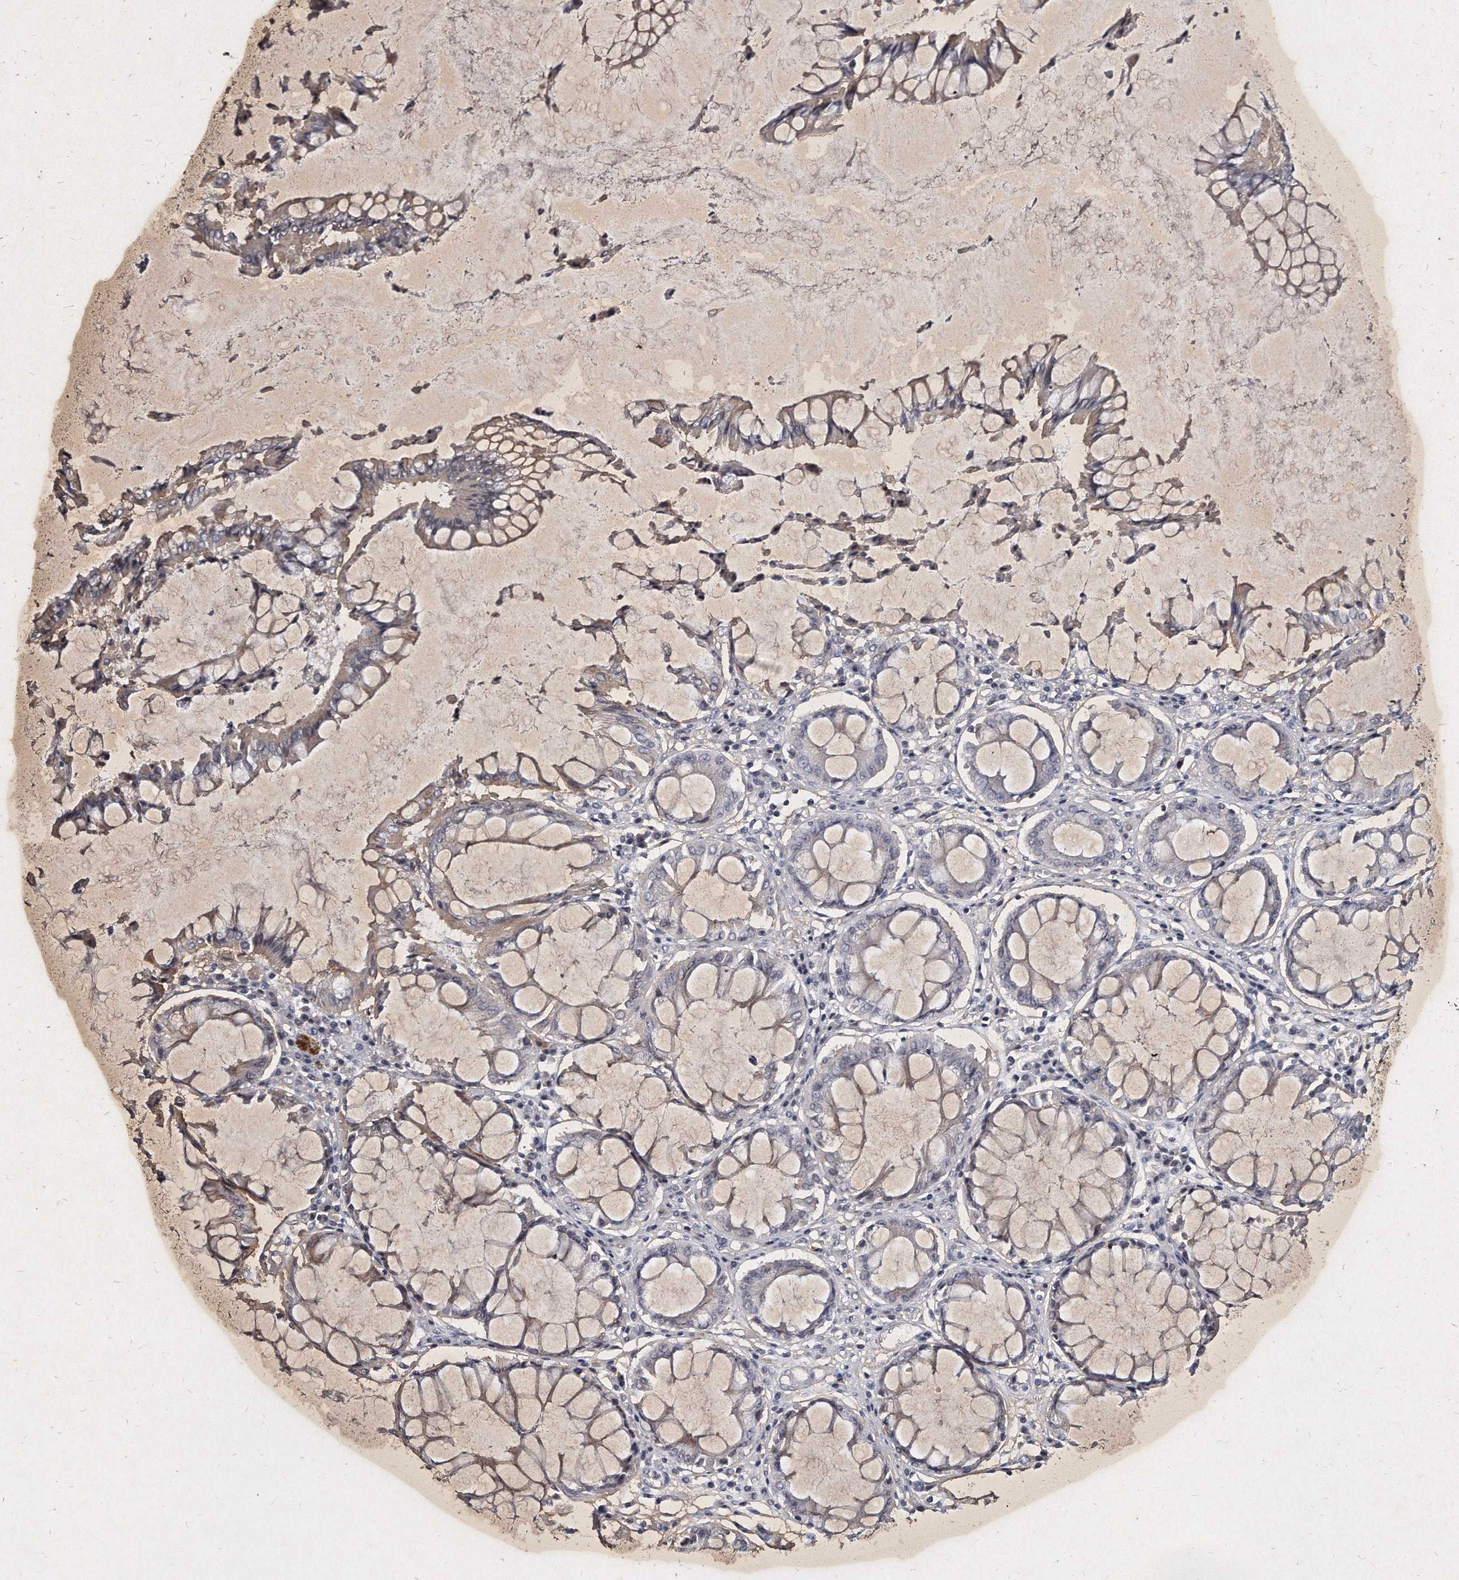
{"staining": {"intensity": "weak", "quantity": ">75%", "location": "cytoplasmic/membranous"}, "tissue": "colorectal cancer", "cell_type": "Tumor cells", "image_type": "cancer", "snomed": [{"axis": "morphology", "description": "Adenocarcinoma, NOS"}, {"axis": "topography", "description": "Rectum"}], "caption": "Protein expression by IHC exhibits weak cytoplasmic/membranous expression in about >75% of tumor cells in colorectal cancer.", "gene": "KLHDC3", "patient": {"sex": "male", "age": 84}}